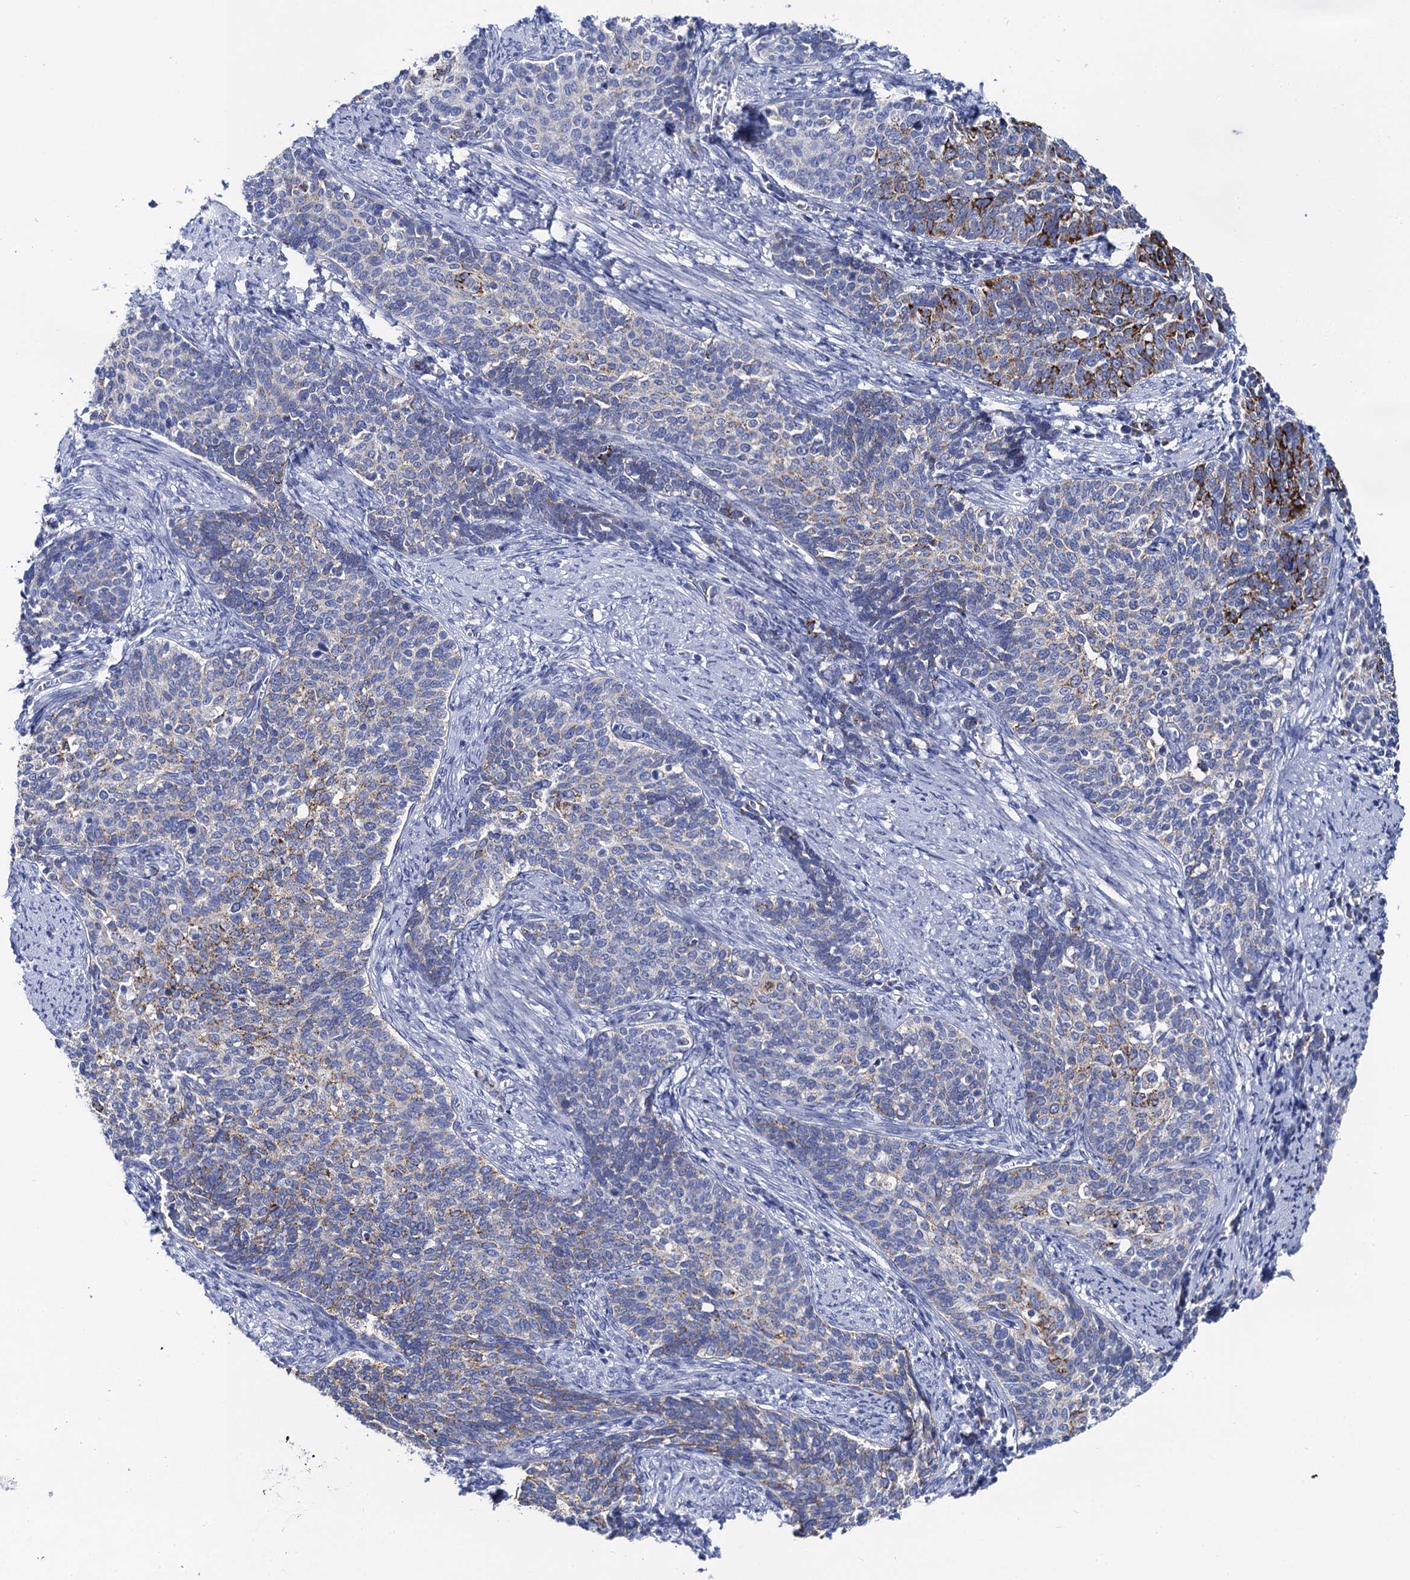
{"staining": {"intensity": "negative", "quantity": "none", "location": "none"}, "tissue": "cervical cancer", "cell_type": "Tumor cells", "image_type": "cancer", "snomed": [{"axis": "morphology", "description": "Squamous cell carcinoma, NOS"}, {"axis": "topography", "description": "Cervix"}], "caption": "High magnification brightfield microscopy of cervical squamous cell carcinoma stained with DAB (3,3'-diaminobenzidine) (brown) and counterstained with hematoxylin (blue): tumor cells show no significant expression.", "gene": "ACADSB", "patient": {"sex": "female", "age": 39}}